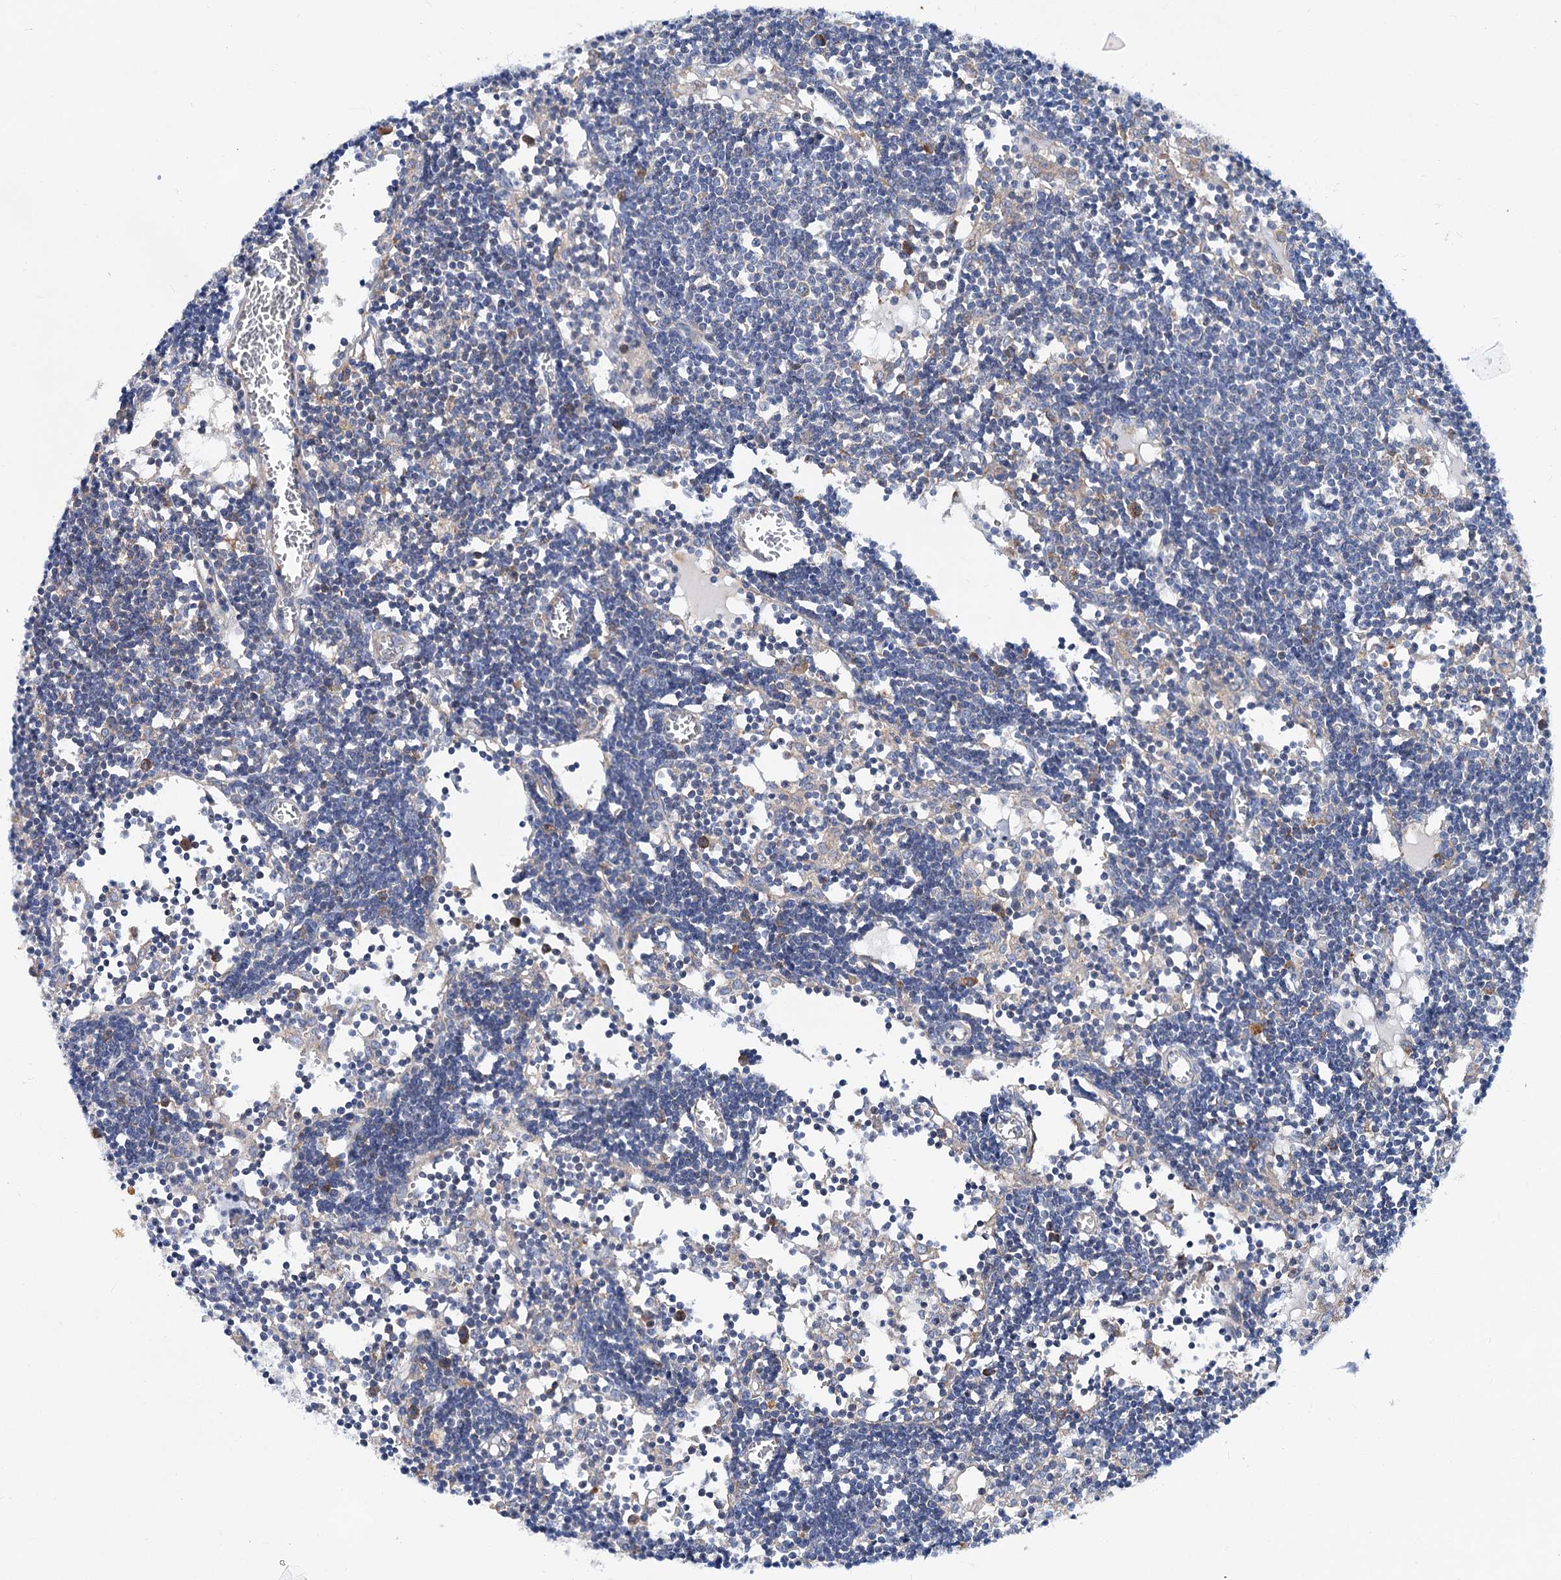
{"staining": {"intensity": "negative", "quantity": "none", "location": "none"}, "tissue": "lymph node", "cell_type": "Germinal center cells", "image_type": "normal", "snomed": [{"axis": "morphology", "description": "Normal tissue, NOS"}, {"axis": "topography", "description": "Lymph node"}], "caption": "Immunohistochemistry image of benign lymph node: human lymph node stained with DAB displays no significant protein staining in germinal center cells.", "gene": "TRIM55", "patient": {"sex": "female", "age": 11}}